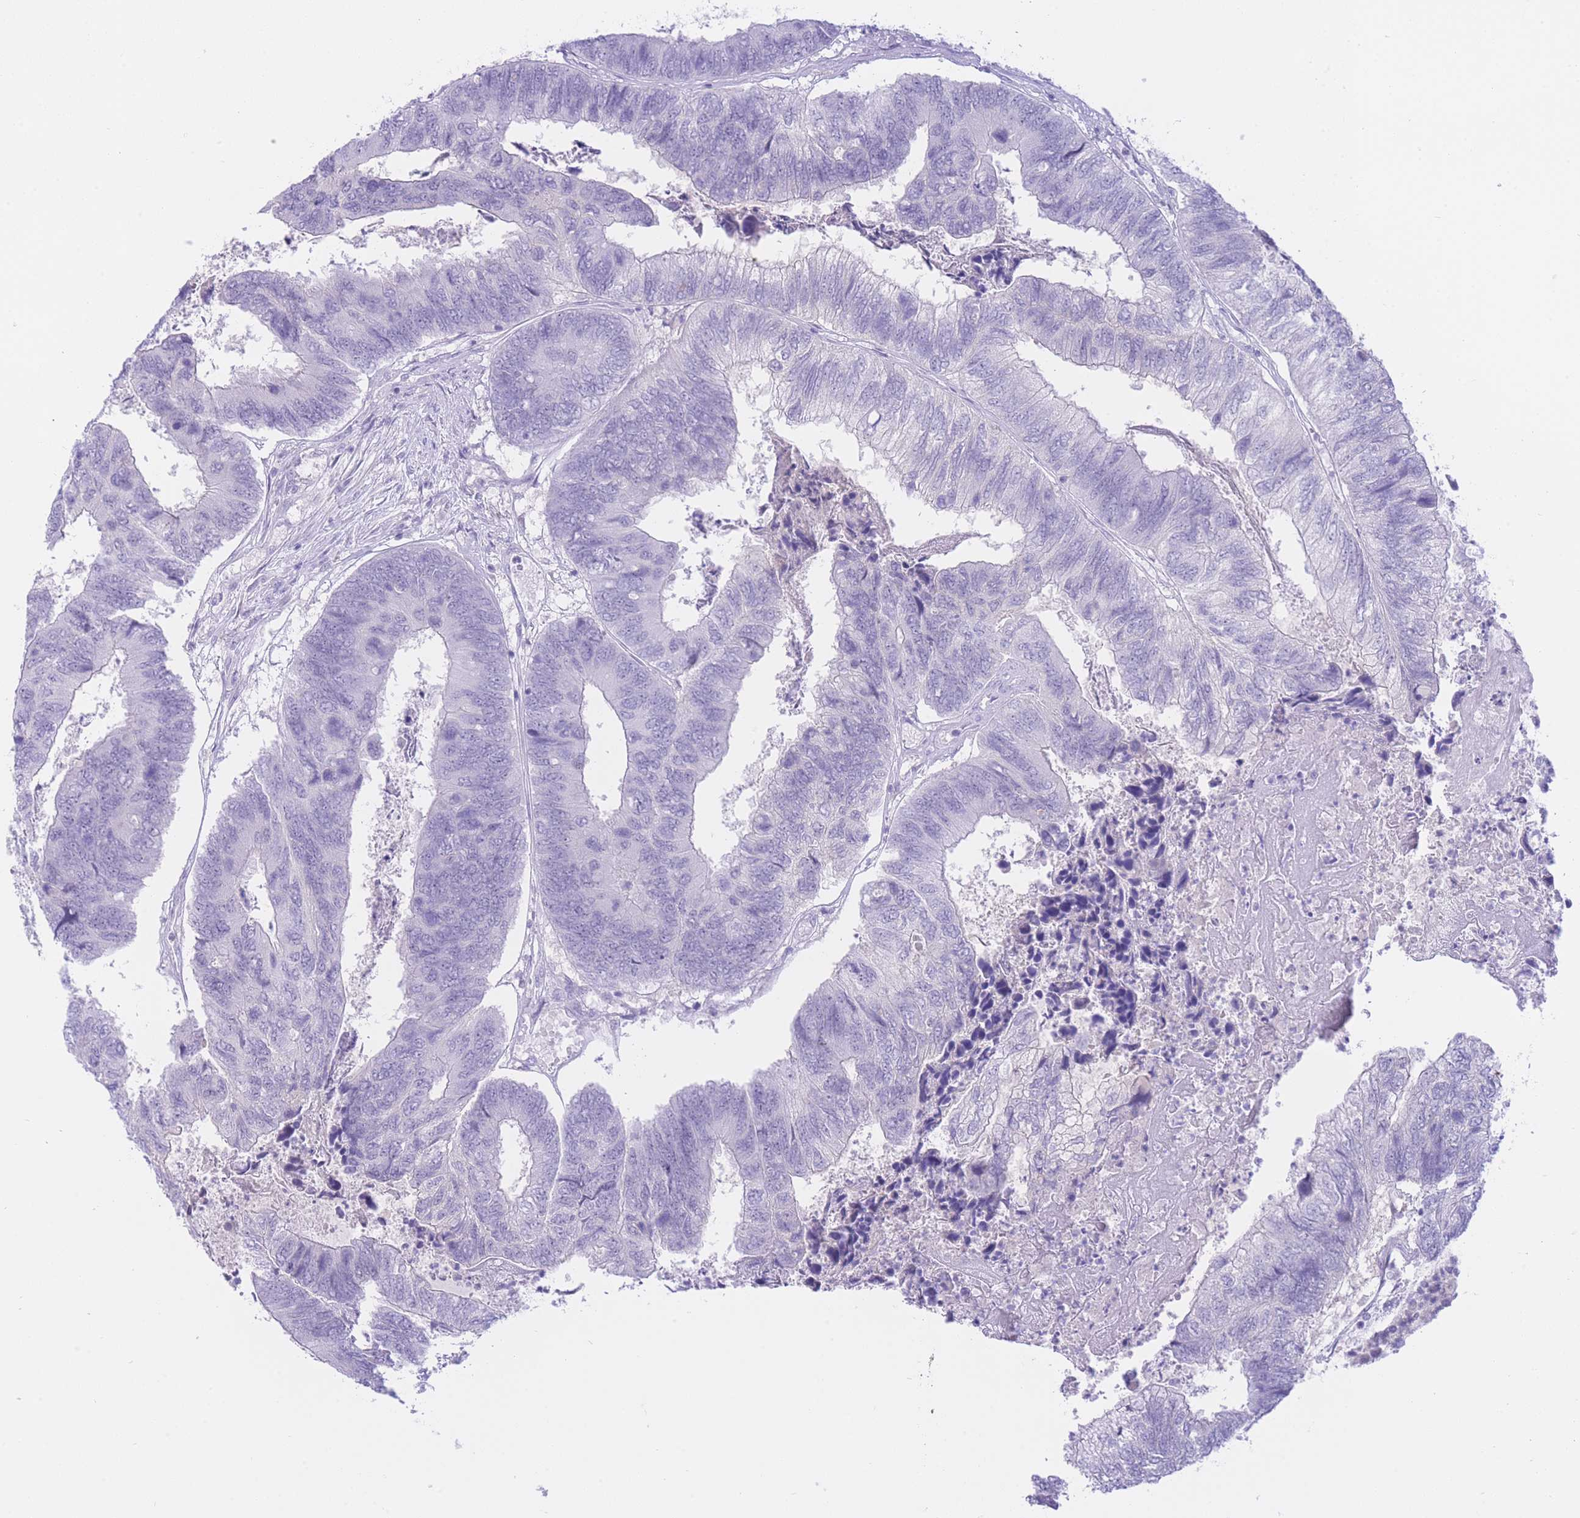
{"staining": {"intensity": "negative", "quantity": "none", "location": "none"}, "tissue": "colorectal cancer", "cell_type": "Tumor cells", "image_type": "cancer", "snomed": [{"axis": "morphology", "description": "Adenocarcinoma, NOS"}, {"axis": "topography", "description": "Colon"}], "caption": "The photomicrograph reveals no significant positivity in tumor cells of colorectal cancer (adenocarcinoma).", "gene": "ZNF212", "patient": {"sex": "female", "age": 67}}